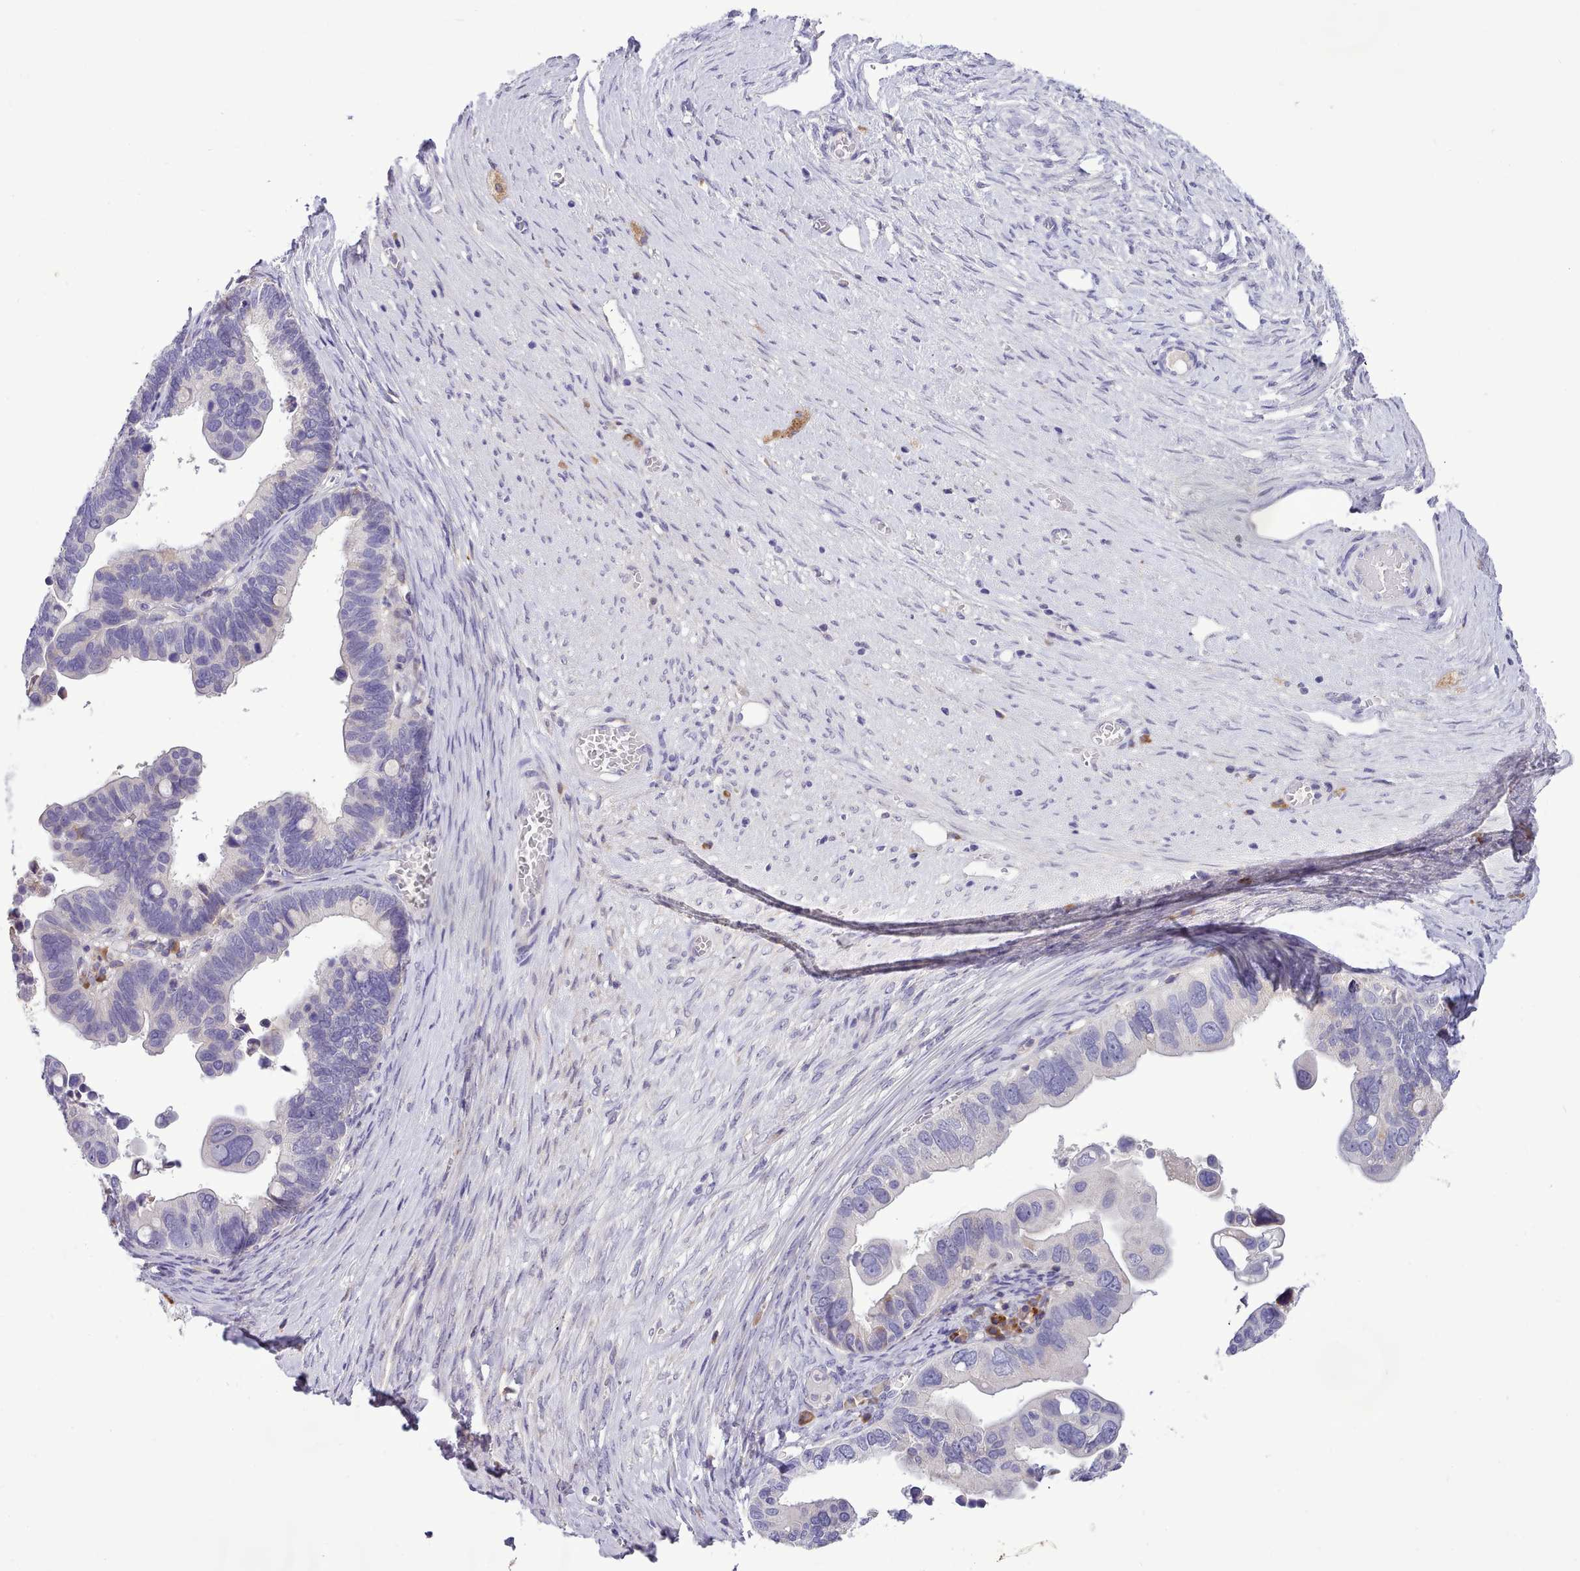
{"staining": {"intensity": "negative", "quantity": "none", "location": "none"}, "tissue": "ovarian cancer", "cell_type": "Tumor cells", "image_type": "cancer", "snomed": [{"axis": "morphology", "description": "Cystadenocarcinoma, serous, NOS"}, {"axis": "topography", "description": "Ovary"}], "caption": "Serous cystadenocarcinoma (ovarian) was stained to show a protein in brown. There is no significant expression in tumor cells.", "gene": "FAM83E", "patient": {"sex": "female", "age": 56}}